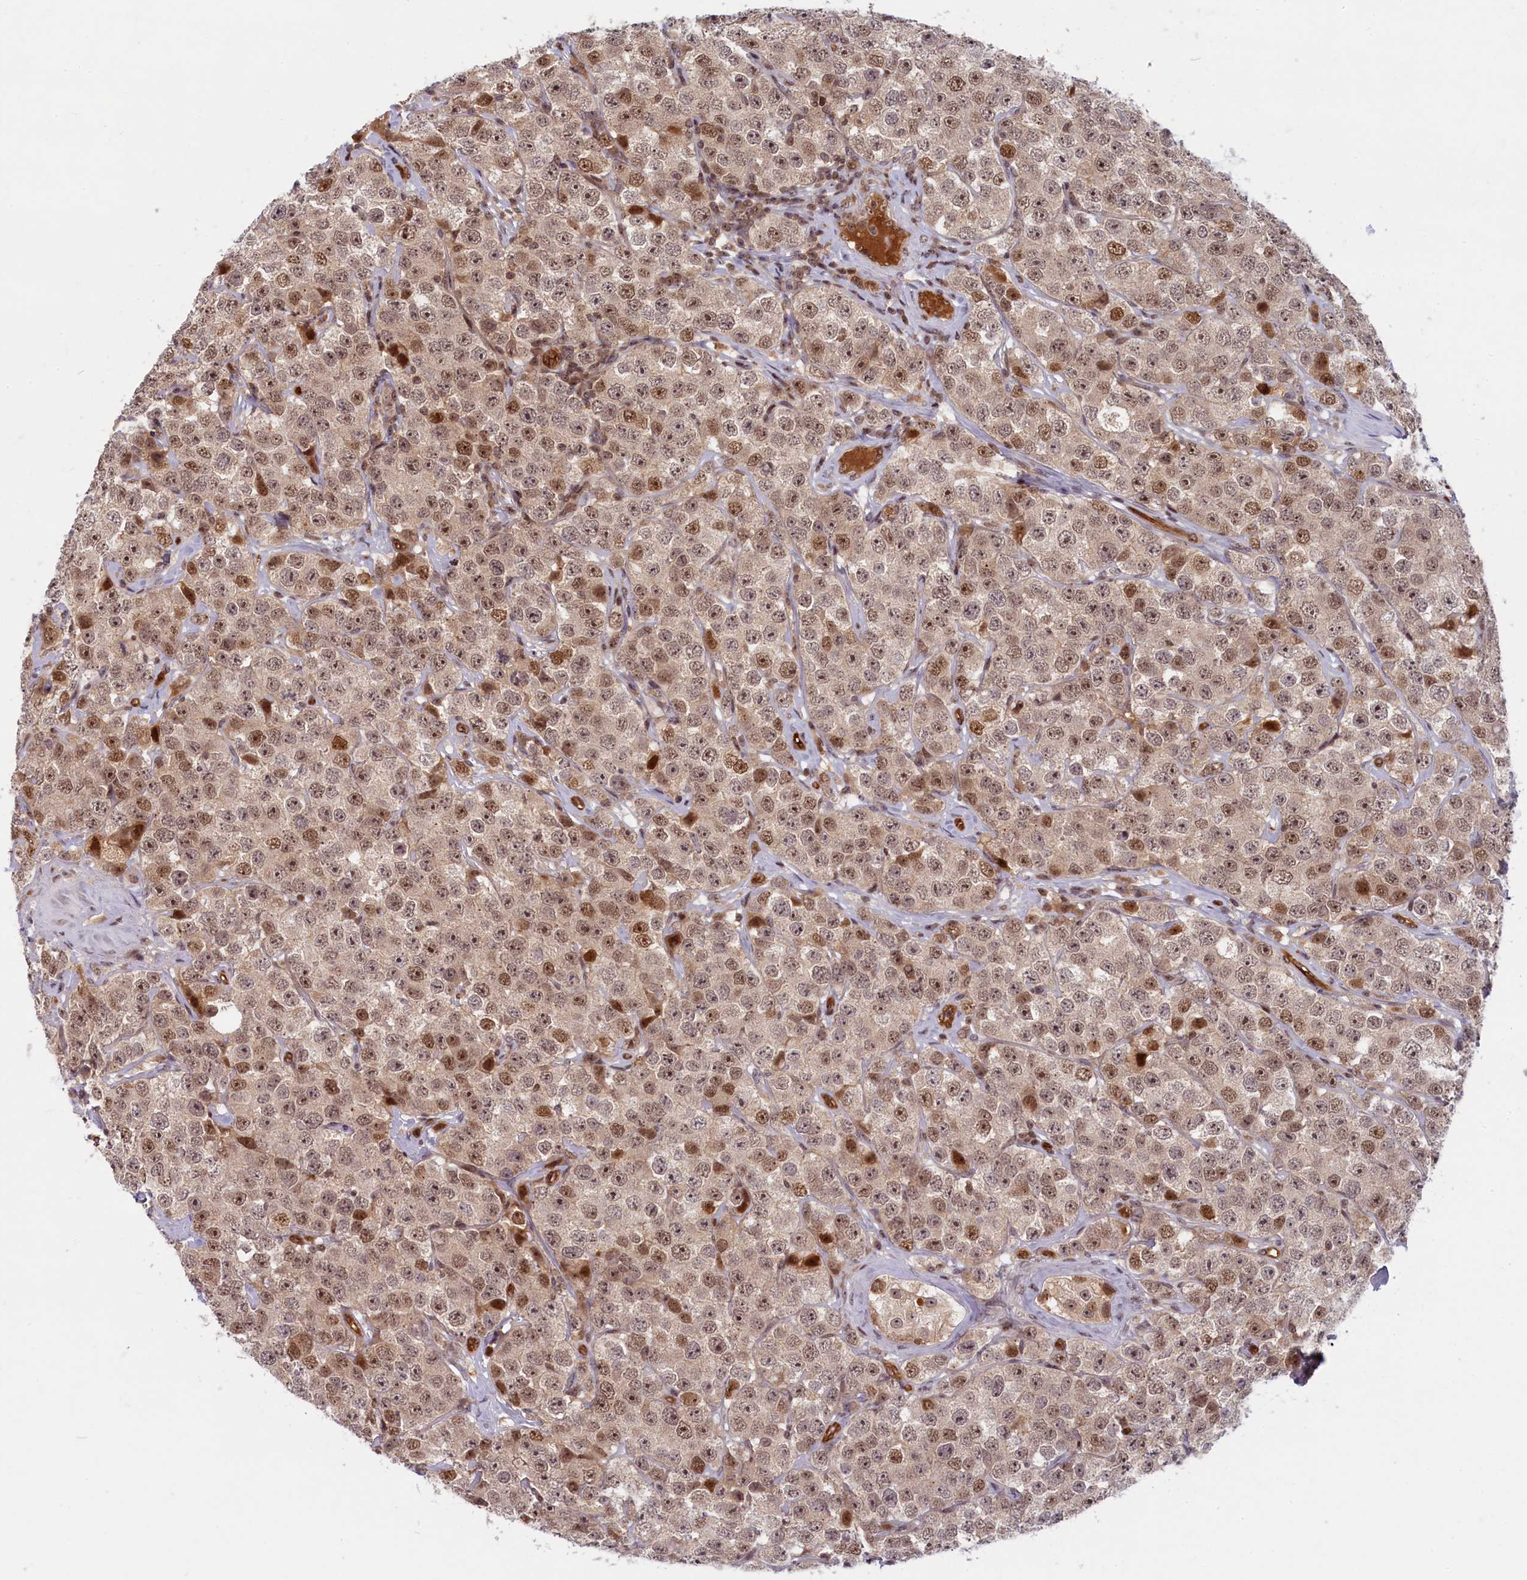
{"staining": {"intensity": "moderate", "quantity": ">75%", "location": "nuclear"}, "tissue": "testis cancer", "cell_type": "Tumor cells", "image_type": "cancer", "snomed": [{"axis": "morphology", "description": "Seminoma, NOS"}, {"axis": "topography", "description": "Testis"}], "caption": "Protein expression analysis of testis cancer (seminoma) reveals moderate nuclear positivity in about >75% of tumor cells.", "gene": "SNRK", "patient": {"sex": "male", "age": 28}}